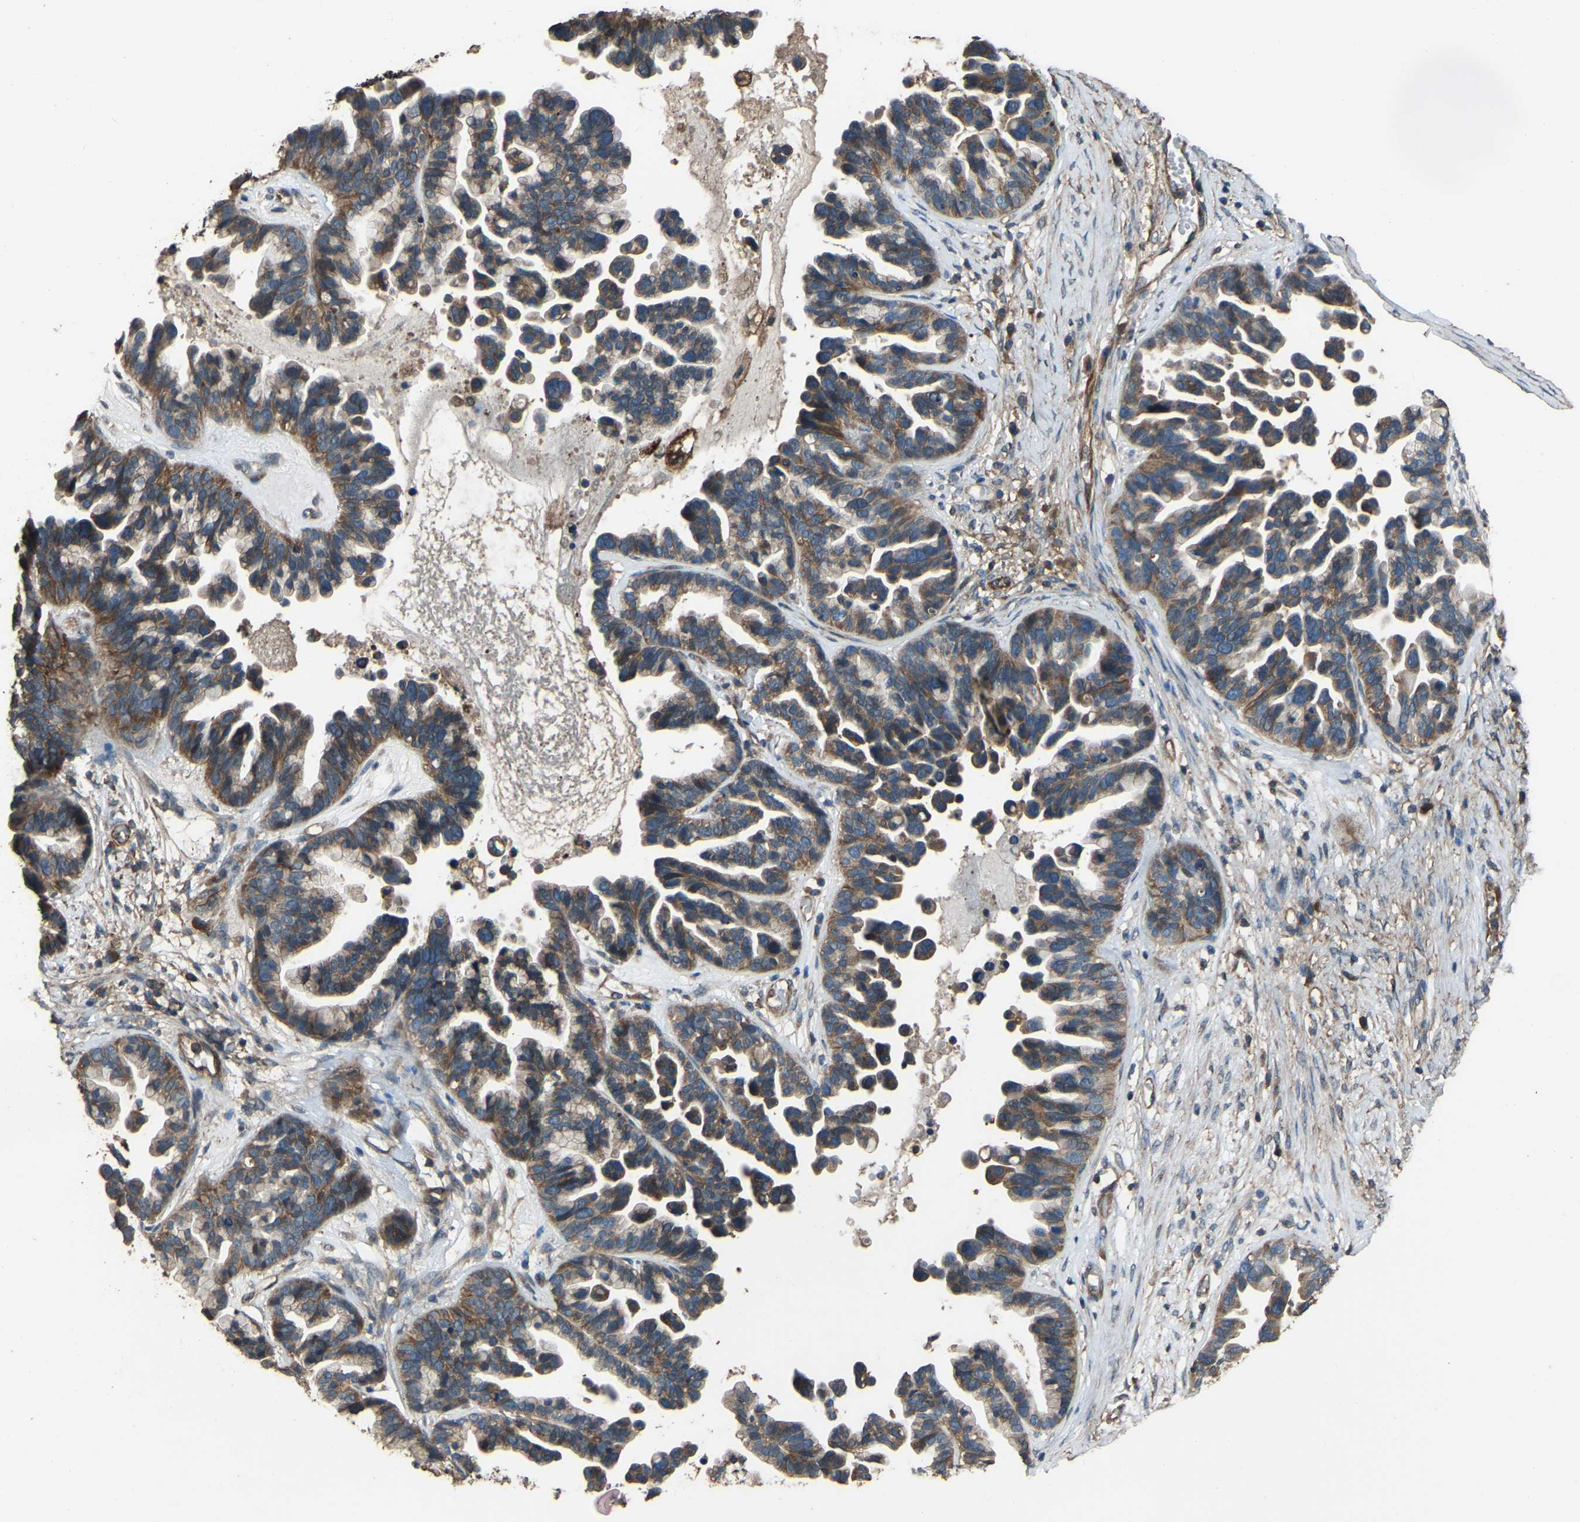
{"staining": {"intensity": "moderate", "quantity": ">75%", "location": "cytoplasmic/membranous"}, "tissue": "ovarian cancer", "cell_type": "Tumor cells", "image_type": "cancer", "snomed": [{"axis": "morphology", "description": "Cystadenocarcinoma, serous, NOS"}, {"axis": "topography", "description": "Ovary"}], "caption": "IHC (DAB (3,3'-diaminobenzidine)) staining of human serous cystadenocarcinoma (ovarian) exhibits moderate cytoplasmic/membranous protein positivity in about >75% of tumor cells.", "gene": "SLC4A2", "patient": {"sex": "female", "age": 56}}